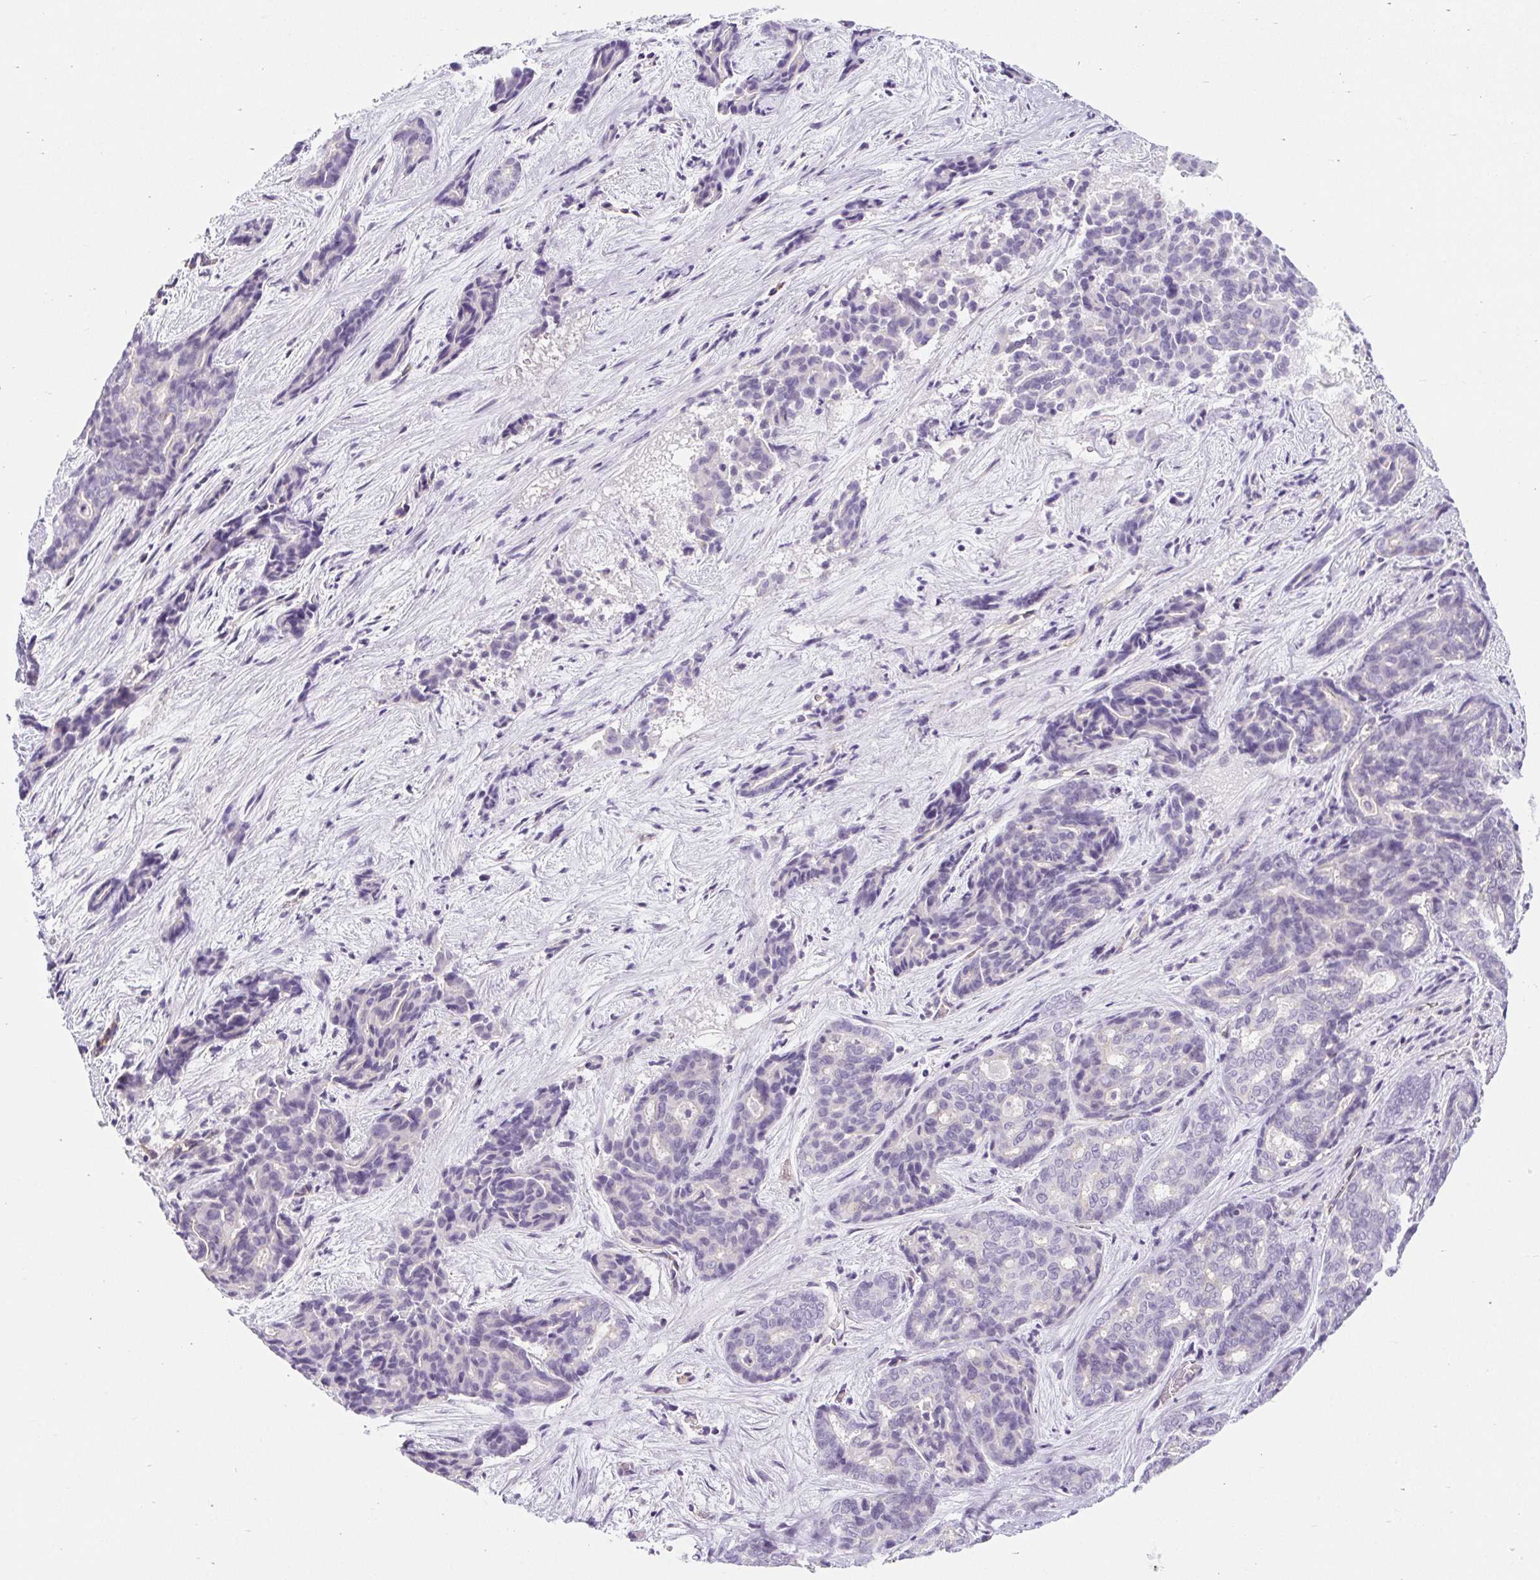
{"staining": {"intensity": "negative", "quantity": "none", "location": "none"}, "tissue": "liver cancer", "cell_type": "Tumor cells", "image_type": "cancer", "snomed": [{"axis": "morphology", "description": "Cholangiocarcinoma"}, {"axis": "topography", "description": "Liver"}], "caption": "A photomicrograph of human liver cholangiocarcinoma is negative for staining in tumor cells.", "gene": "BCAS1", "patient": {"sex": "female", "age": 64}}